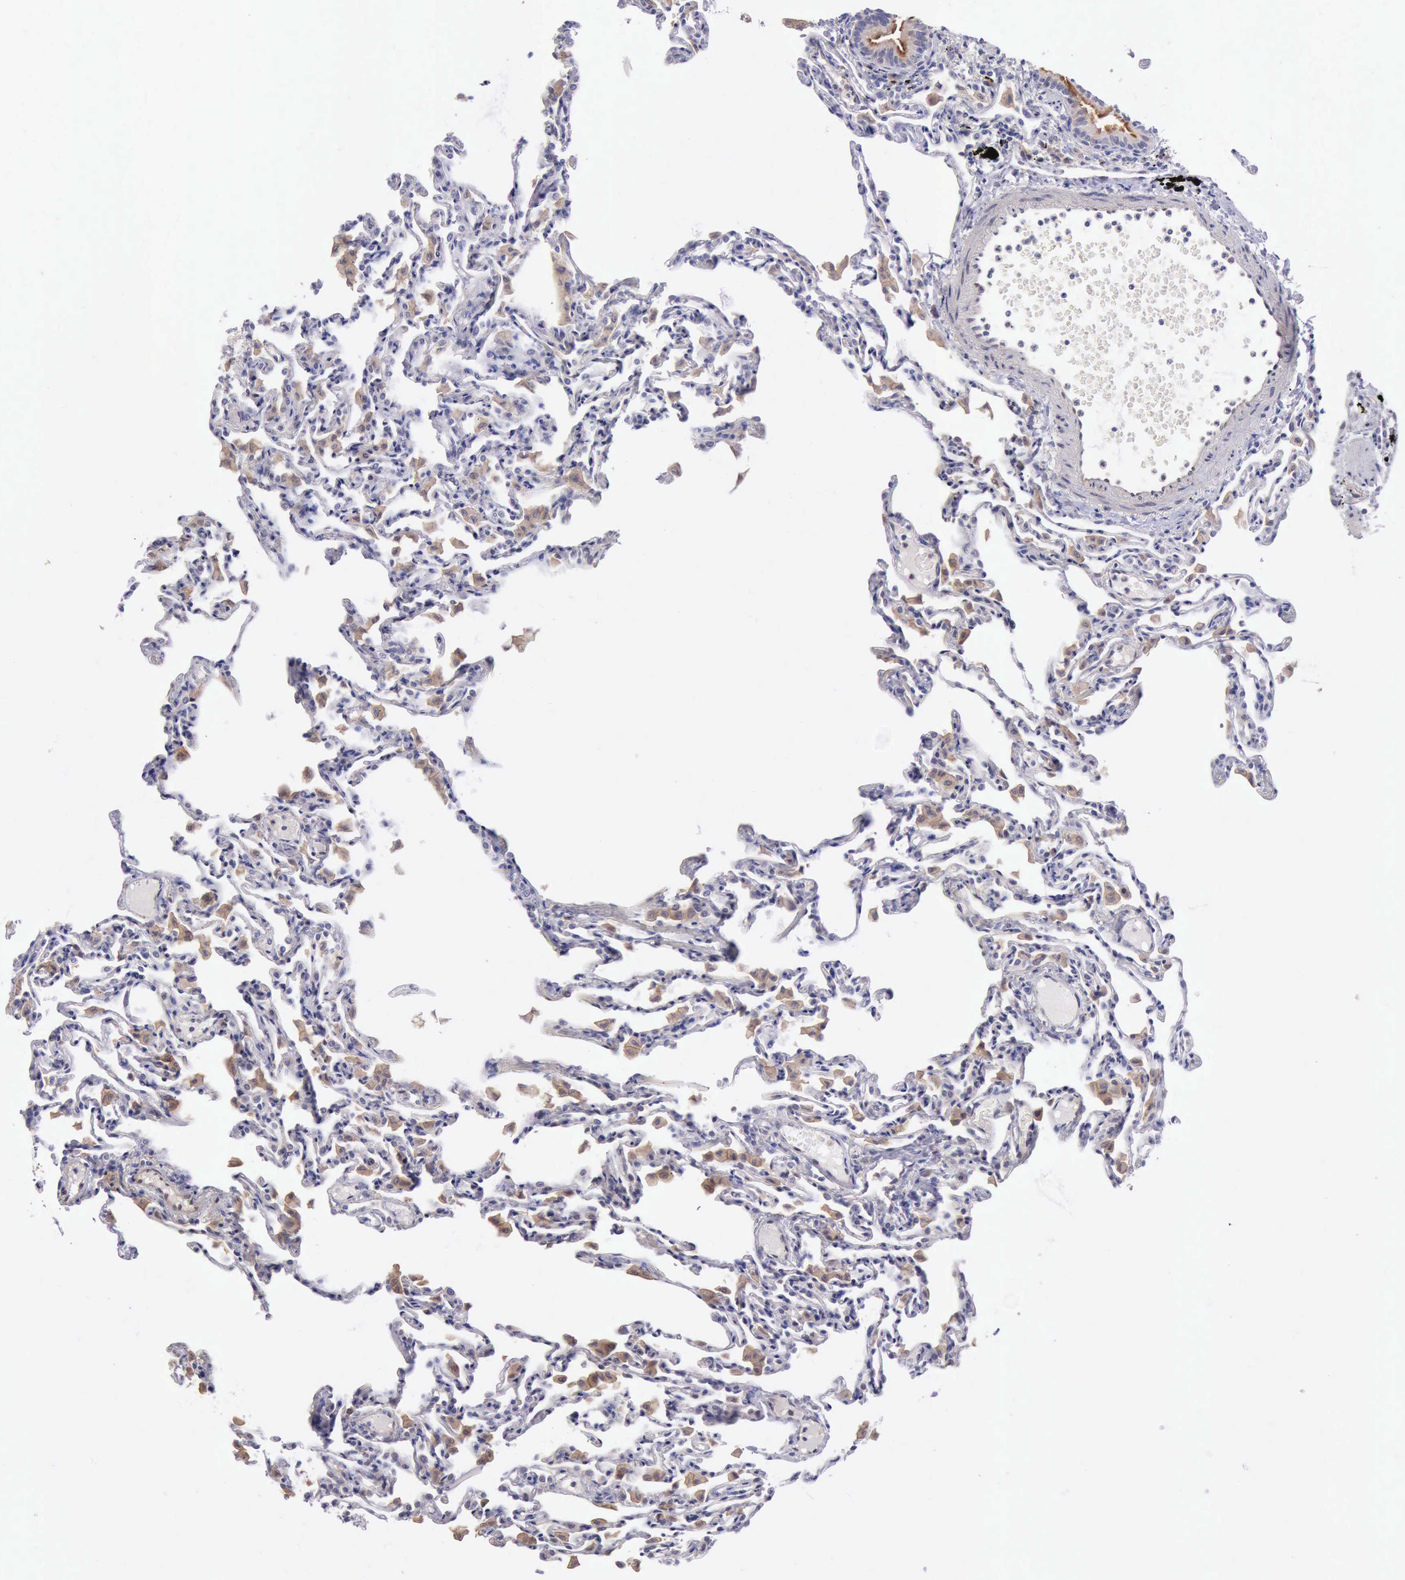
{"staining": {"intensity": "negative", "quantity": "none", "location": "none"}, "tissue": "lung", "cell_type": "Alveolar cells", "image_type": "normal", "snomed": [{"axis": "morphology", "description": "Normal tissue, NOS"}, {"axis": "topography", "description": "Lung"}], "caption": "Image shows no protein positivity in alveolar cells of unremarkable lung. Brightfield microscopy of IHC stained with DAB (3,3'-diaminobenzidine) (brown) and hematoxylin (blue), captured at high magnification.", "gene": "DNAJB7", "patient": {"sex": "female", "age": 49}}